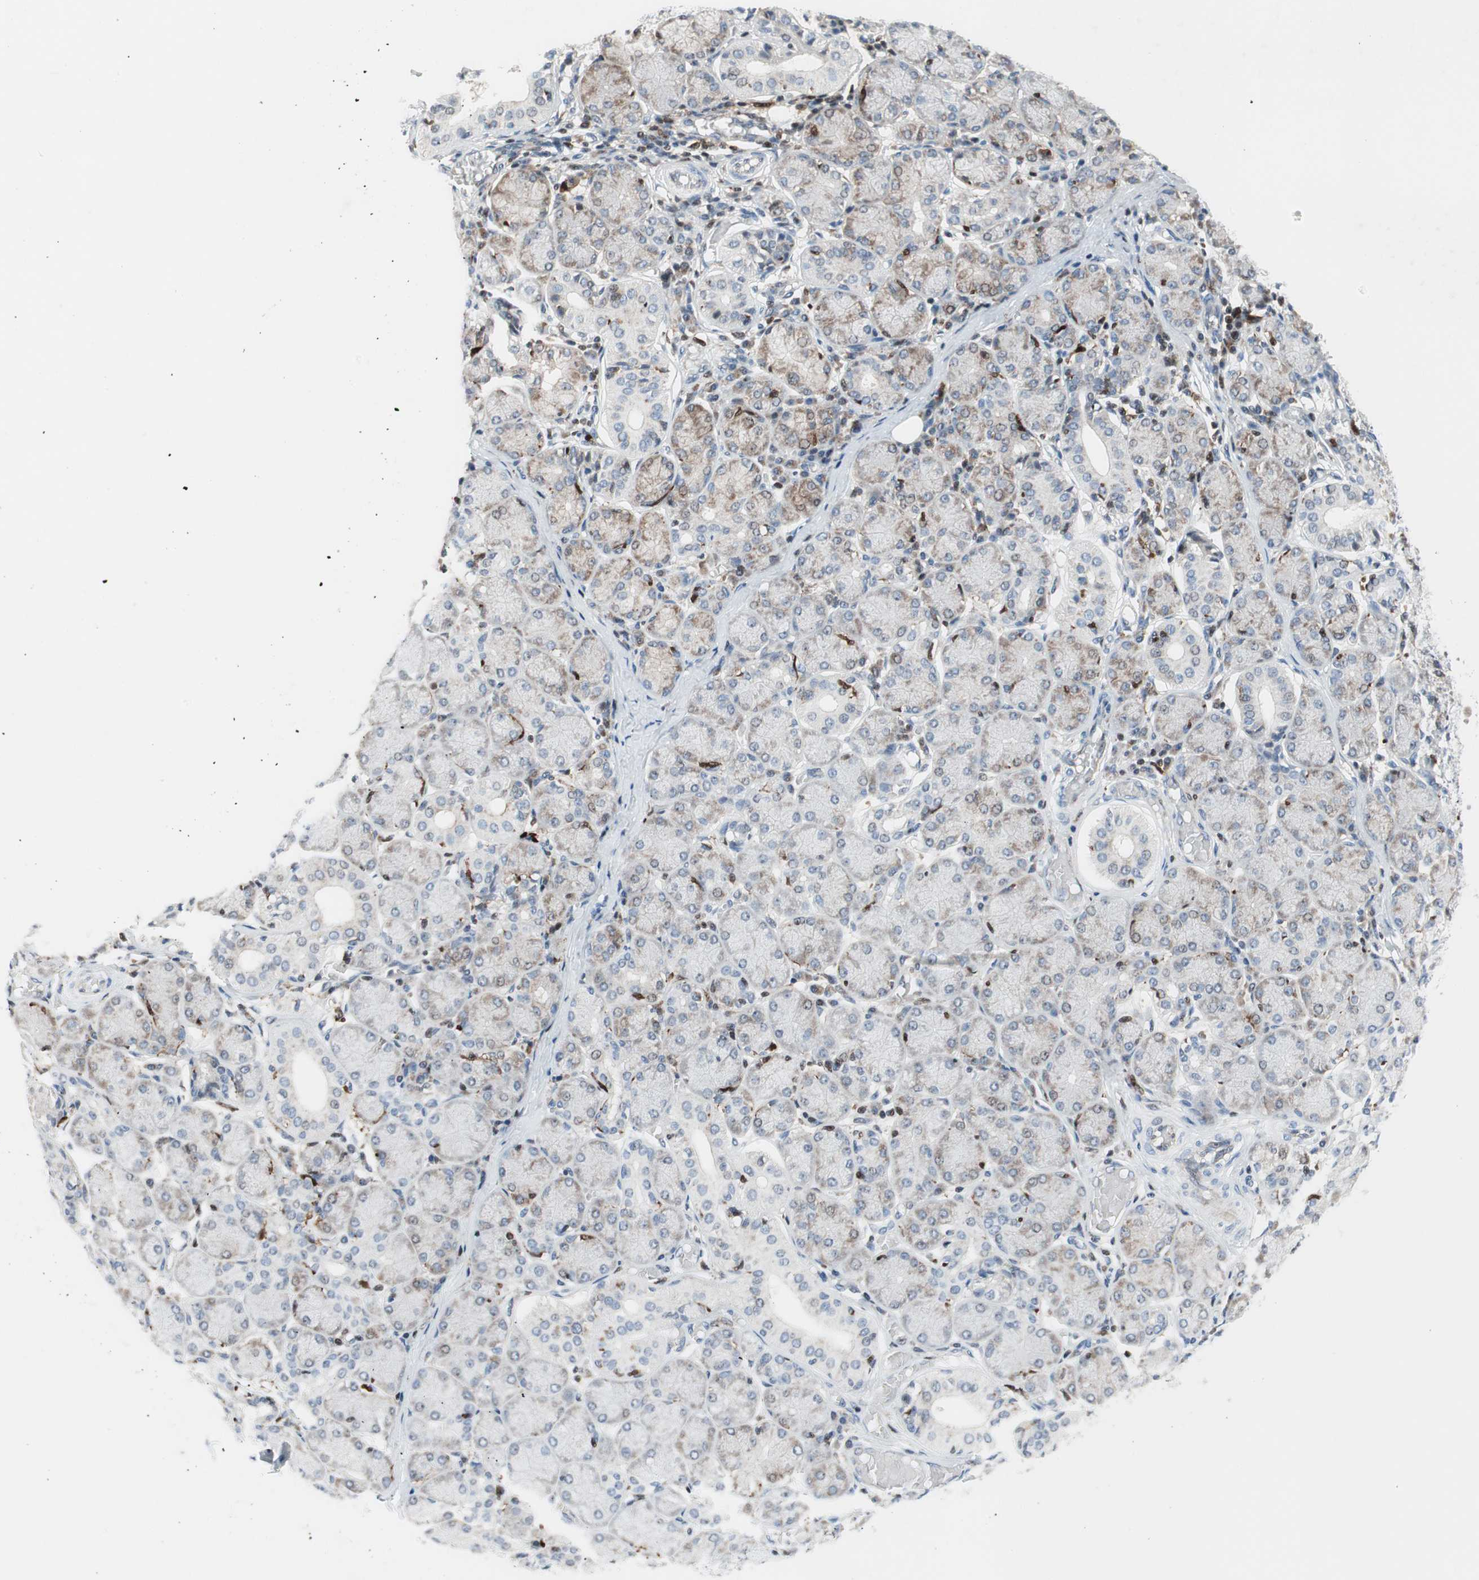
{"staining": {"intensity": "weak", "quantity": "<25%", "location": "cytoplasmic/membranous,nuclear"}, "tissue": "salivary gland", "cell_type": "Glandular cells", "image_type": "normal", "snomed": [{"axis": "morphology", "description": "Normal tissue, NOS"}, {"axis": "topography", "description": "Salivary gland"}], "caption": "Image shows no significant protein expression in glandular cells of benign salivary gland. Nuclei are stained in blue.", "gene": "RGS10", "patient": {"sex": "female", "age": 24}}